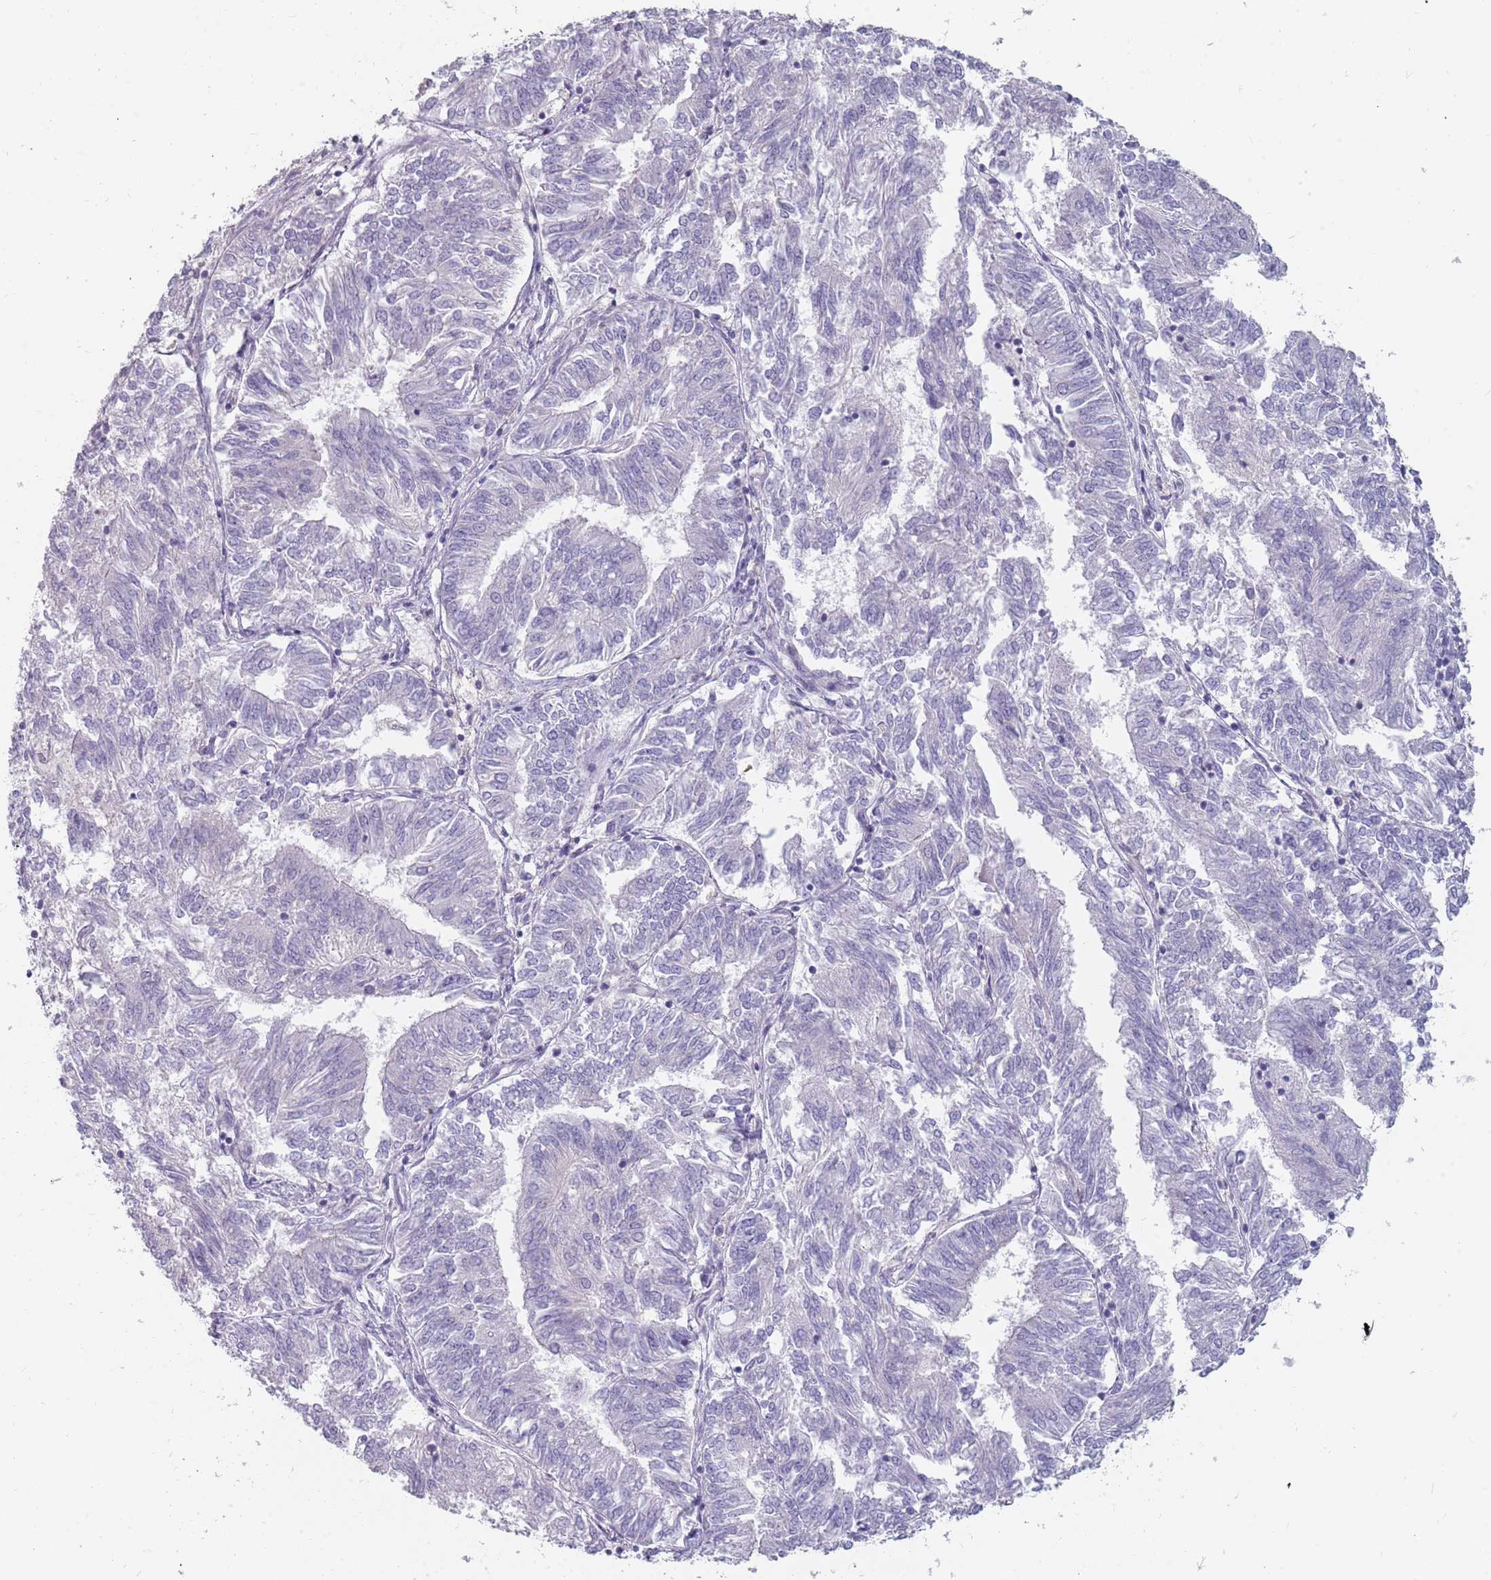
{"staining": {"intensity": "negative", "quantity": "none", "location": "none"}, "tissue": "endometrial cancer", "cell_type": "Tumor cells", "image_type": "cancer", "snomed": [{"axis": "morphology", "description": "Adenocarcinoma, NOS"}, {"axis": "topography", "description": "Endometrium"}], "caption": "Endometrial cancer (adenocarcinoma) stained for a protein using IHC exhibits no staining tumor cells.", "gene": "DDX4", "patient": {"sex": "female", "age": 58}}